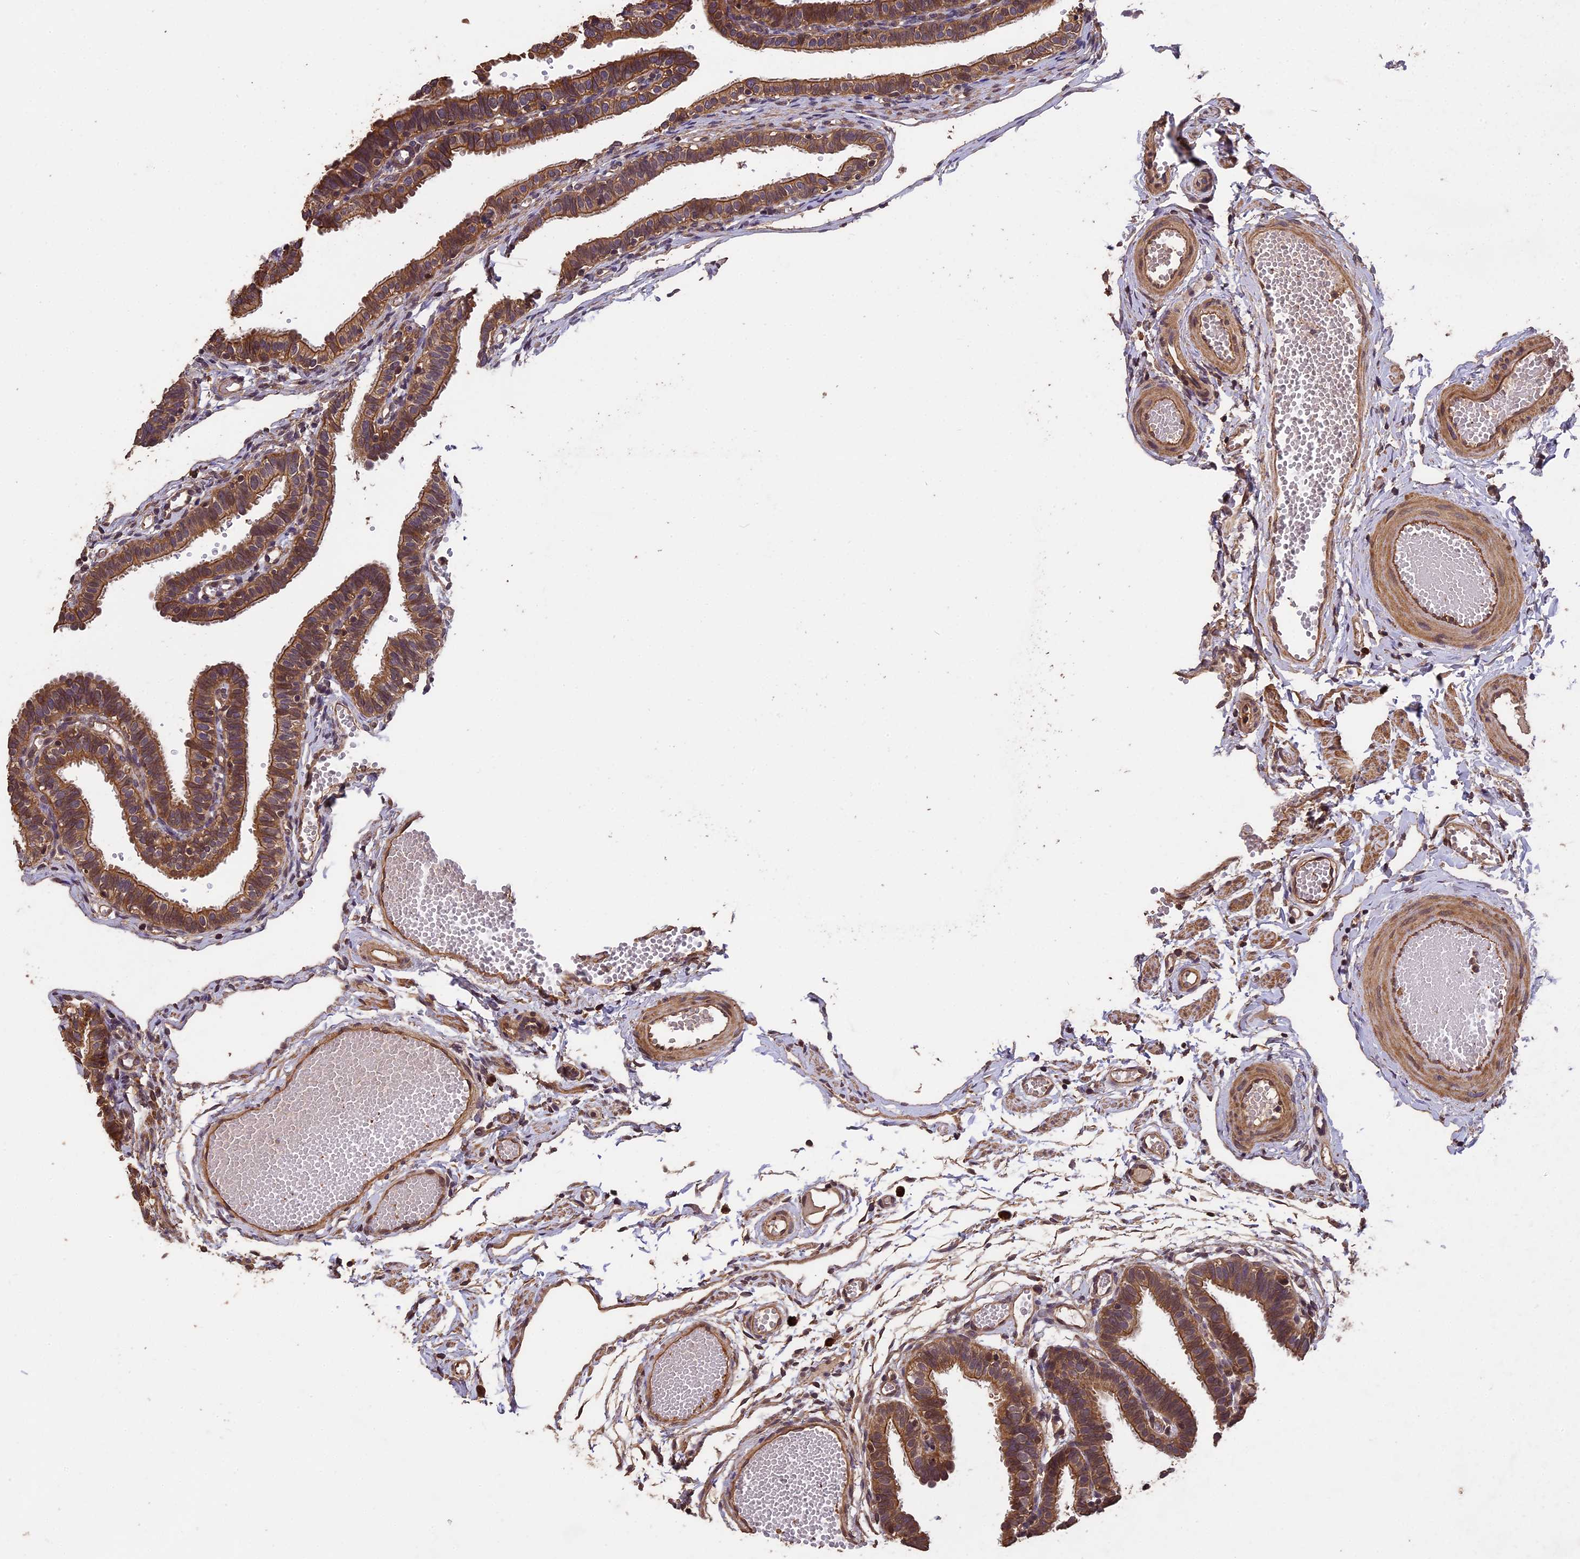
{"staining": {"intensity": "moderate", "quantity": ">75%", "location": "cytoplasmic/membranous"}, "tissue": "fallopian tube", "cell_type": "Glandular cells", "image_type": "normal", "snomed": [{"axis": "morphology", "description": "Normal tissue, NOS"}, {"axis": "topography", "description": "Fallopian tube"}, {"axis": "topography", "description": "Placenta"}], "caption": "Immunohistochemical staining of benign human fallopian tube shows medium levels of moderate cytoplasmic/membranous staining in about >75% of glandular cells.", "gene": "CHD9", "patient": {"sex": "female", "age": 34}}